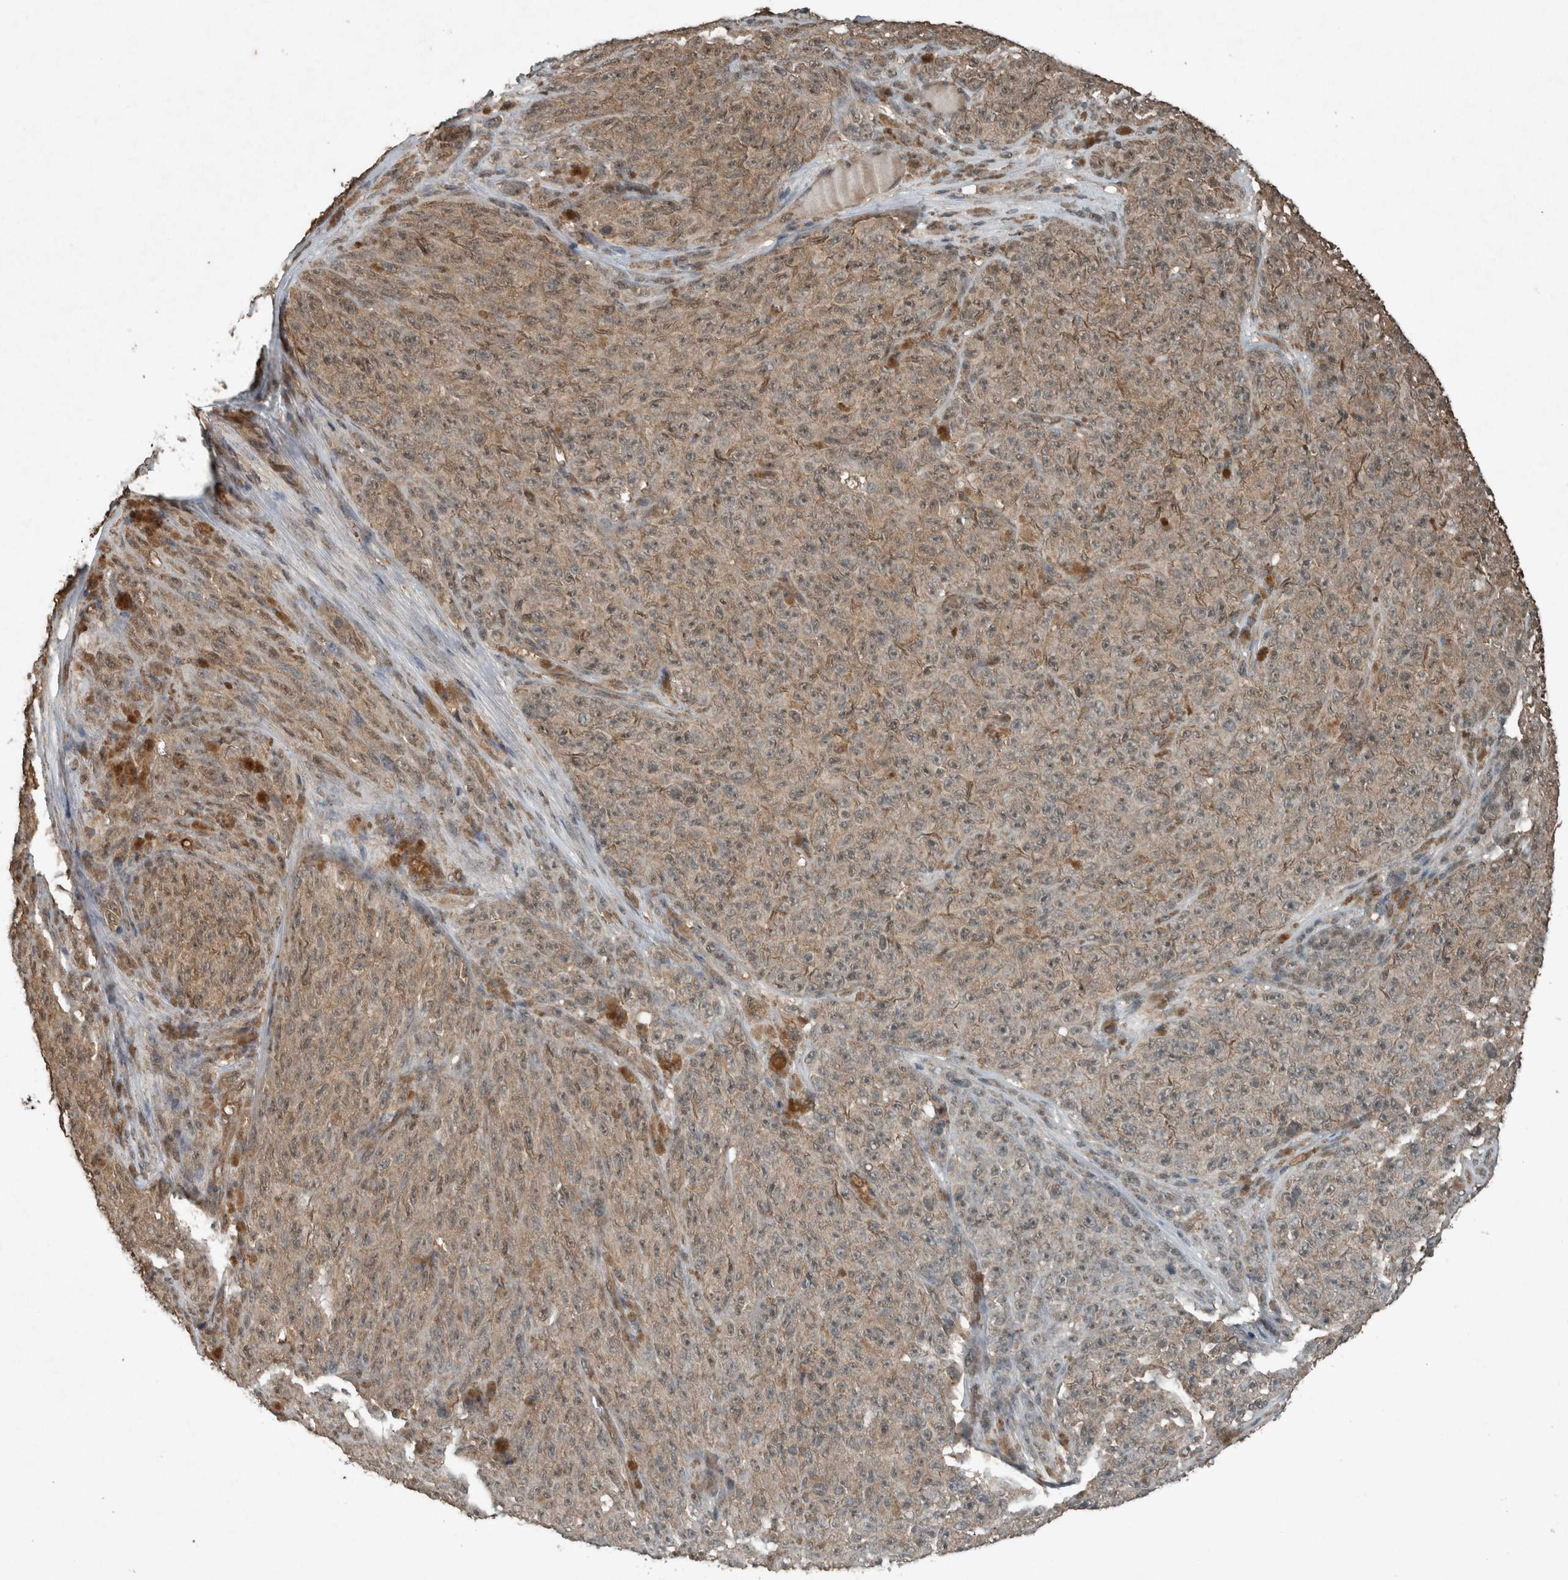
{"staining": {"intensity": "weak", "quantity": ">75%", "location": "cytoplasmic/membranous,nuclear"}, "tissue": "melanoma", "cell_type": "Tumor cells", "image_type": "cancer", "snomed": [{"axis": "morphology", "description": "Malignant melanoma, NOS"}, {"axis": "topography", "description": "Skin"}], "caption": "There is low levels of weak cytoplasmic/membranous and nuclear positivity in tumor cells of malignant melanoma, as demonstrated by immunohistochemical staining (brown color).", "gene": "ARHGEF12", "patient": {"sex": "female", "age": 82}}